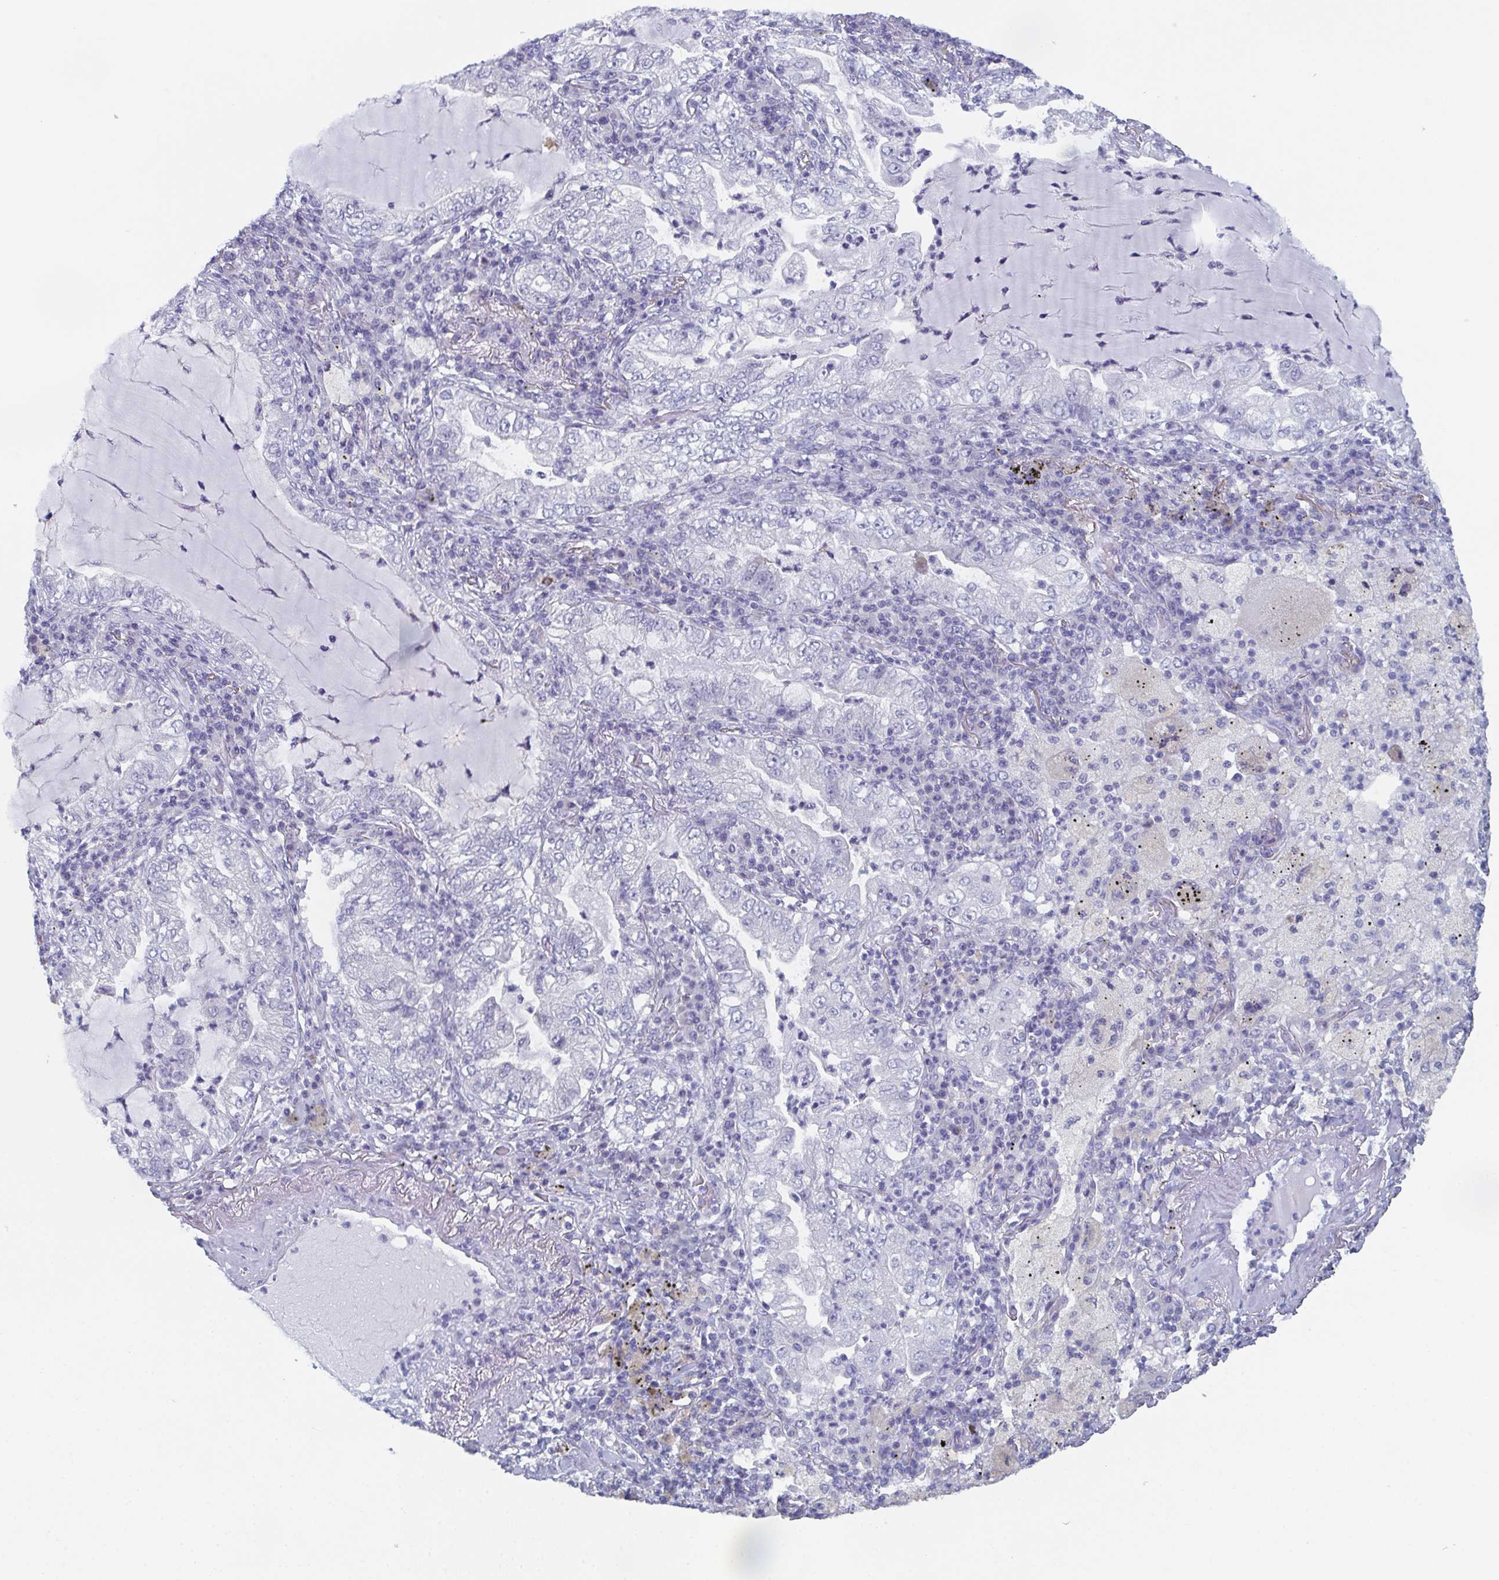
{"staining": {"intensity": "negative", "quantity": "none", "location": "none"}, "tissue": "lung cancer", "cell_type": "Tumor cells", "image_type": "cancer", "snomed": [{"axis": "morphology", "description": "Adenocarcinoma, NOS"}, {"axis": "topography", "description": "Lung"}], "caption": "This is a photomicrograph of immunohistochemistry (IHC) staining of adenocarcinoma (lung), which shows no positivity in tumor cells.", "gene": "DYDC2", "patient": {"sex": "female", "age": 73}}